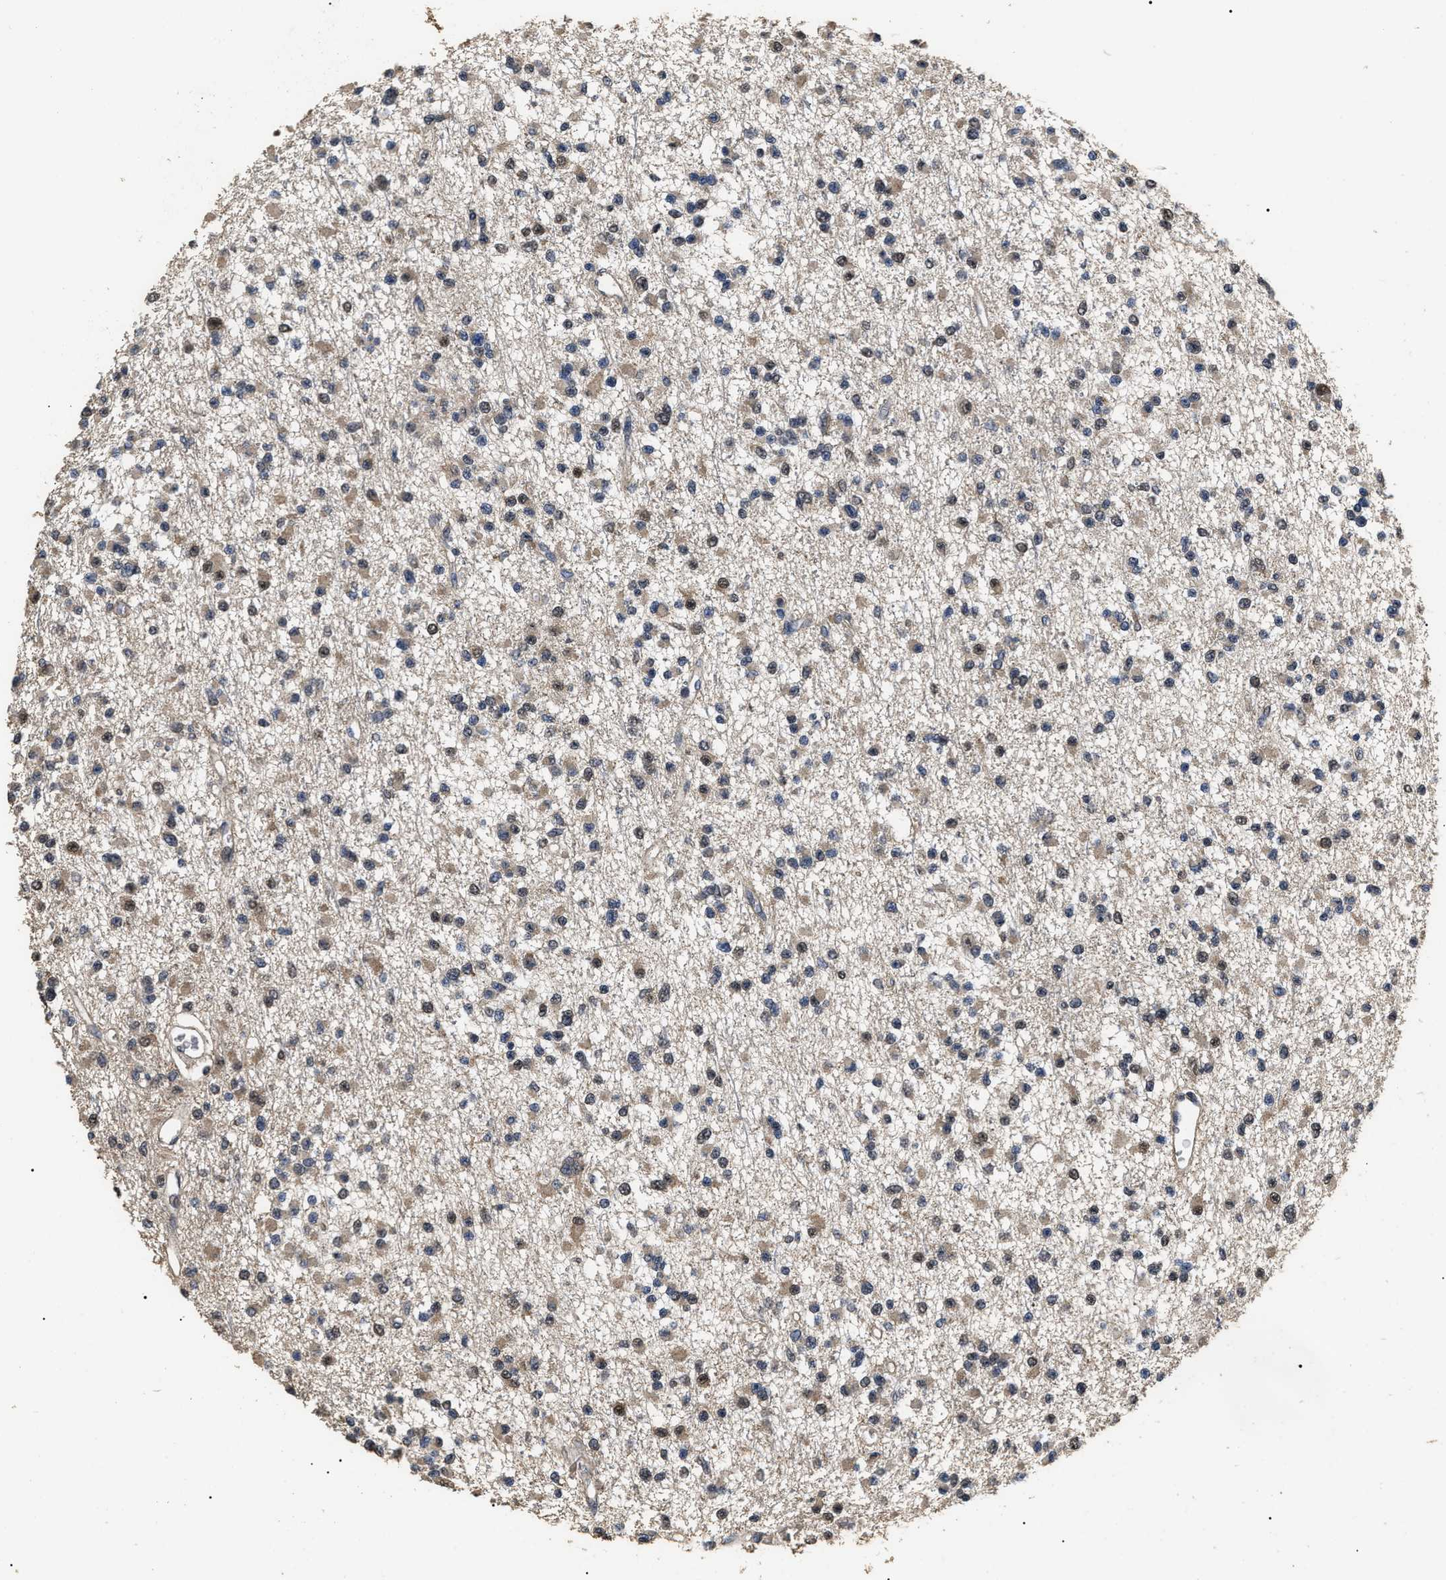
{"staining": {"intensity": "weak", "quantity": "25%-75%", "location": "cytoplasmic/membranous,nuclear"}, "tissue": "glioma", "cell_type": "Tumor cells", "image_type": "cancer", "snomed": [{"axis": "morphology", "description": "Glioma, malignant, Low grade"}, {"axis": "topography", "description": "Brain"}], "caption": "The histopathology image demonstrates a brown stain indicating the presence of a protein in the cytoplasmic/membranous and nuclear of tumor cells in low-grade glioma (malignant).", "gene": "PSMD8", "patient": {"sex": "female", "age": 22}}